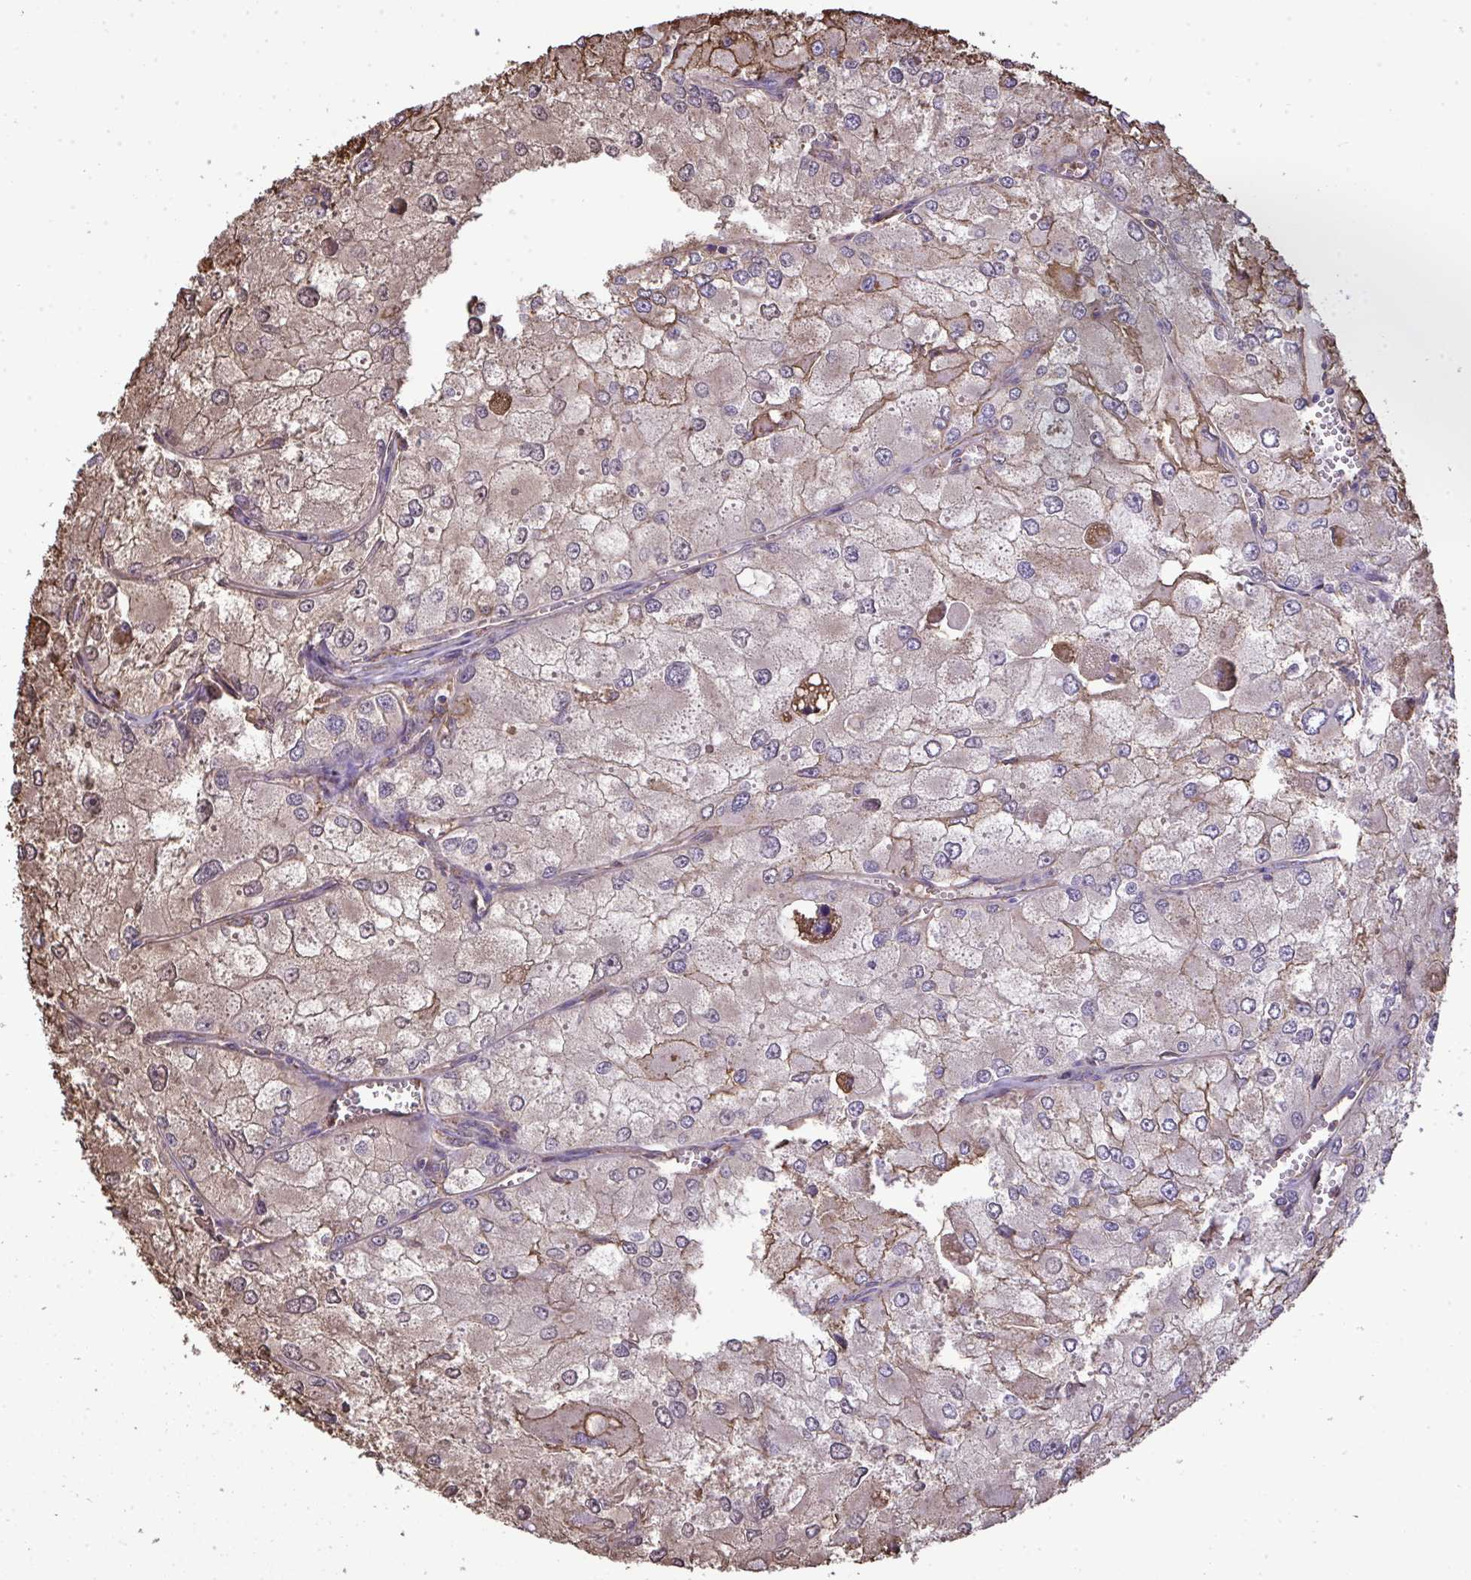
{"staining": {"intensity": "weak", "quantity": "25%-75%", "location": "cytoplasmic/membranous"}, "tissue": "renal cancer", "cell_type": "Tumor cells", "image_type": "cancer", "snomed": [{"axis": "morphology", "description": "Adenocarcinoma, NOS"}, {"axis": "topography", "description": "Kidney"}], "caption": "A photomicrograph showing weak cytoplasmic/membranous staining in approximately 25%-75% of tumor cells in renal cancer (adenocarcinoma), as visualized by brown immunohistochemical staining.", "gene": "ANXA5", "patient": {"sex": "female", "age": 70}}